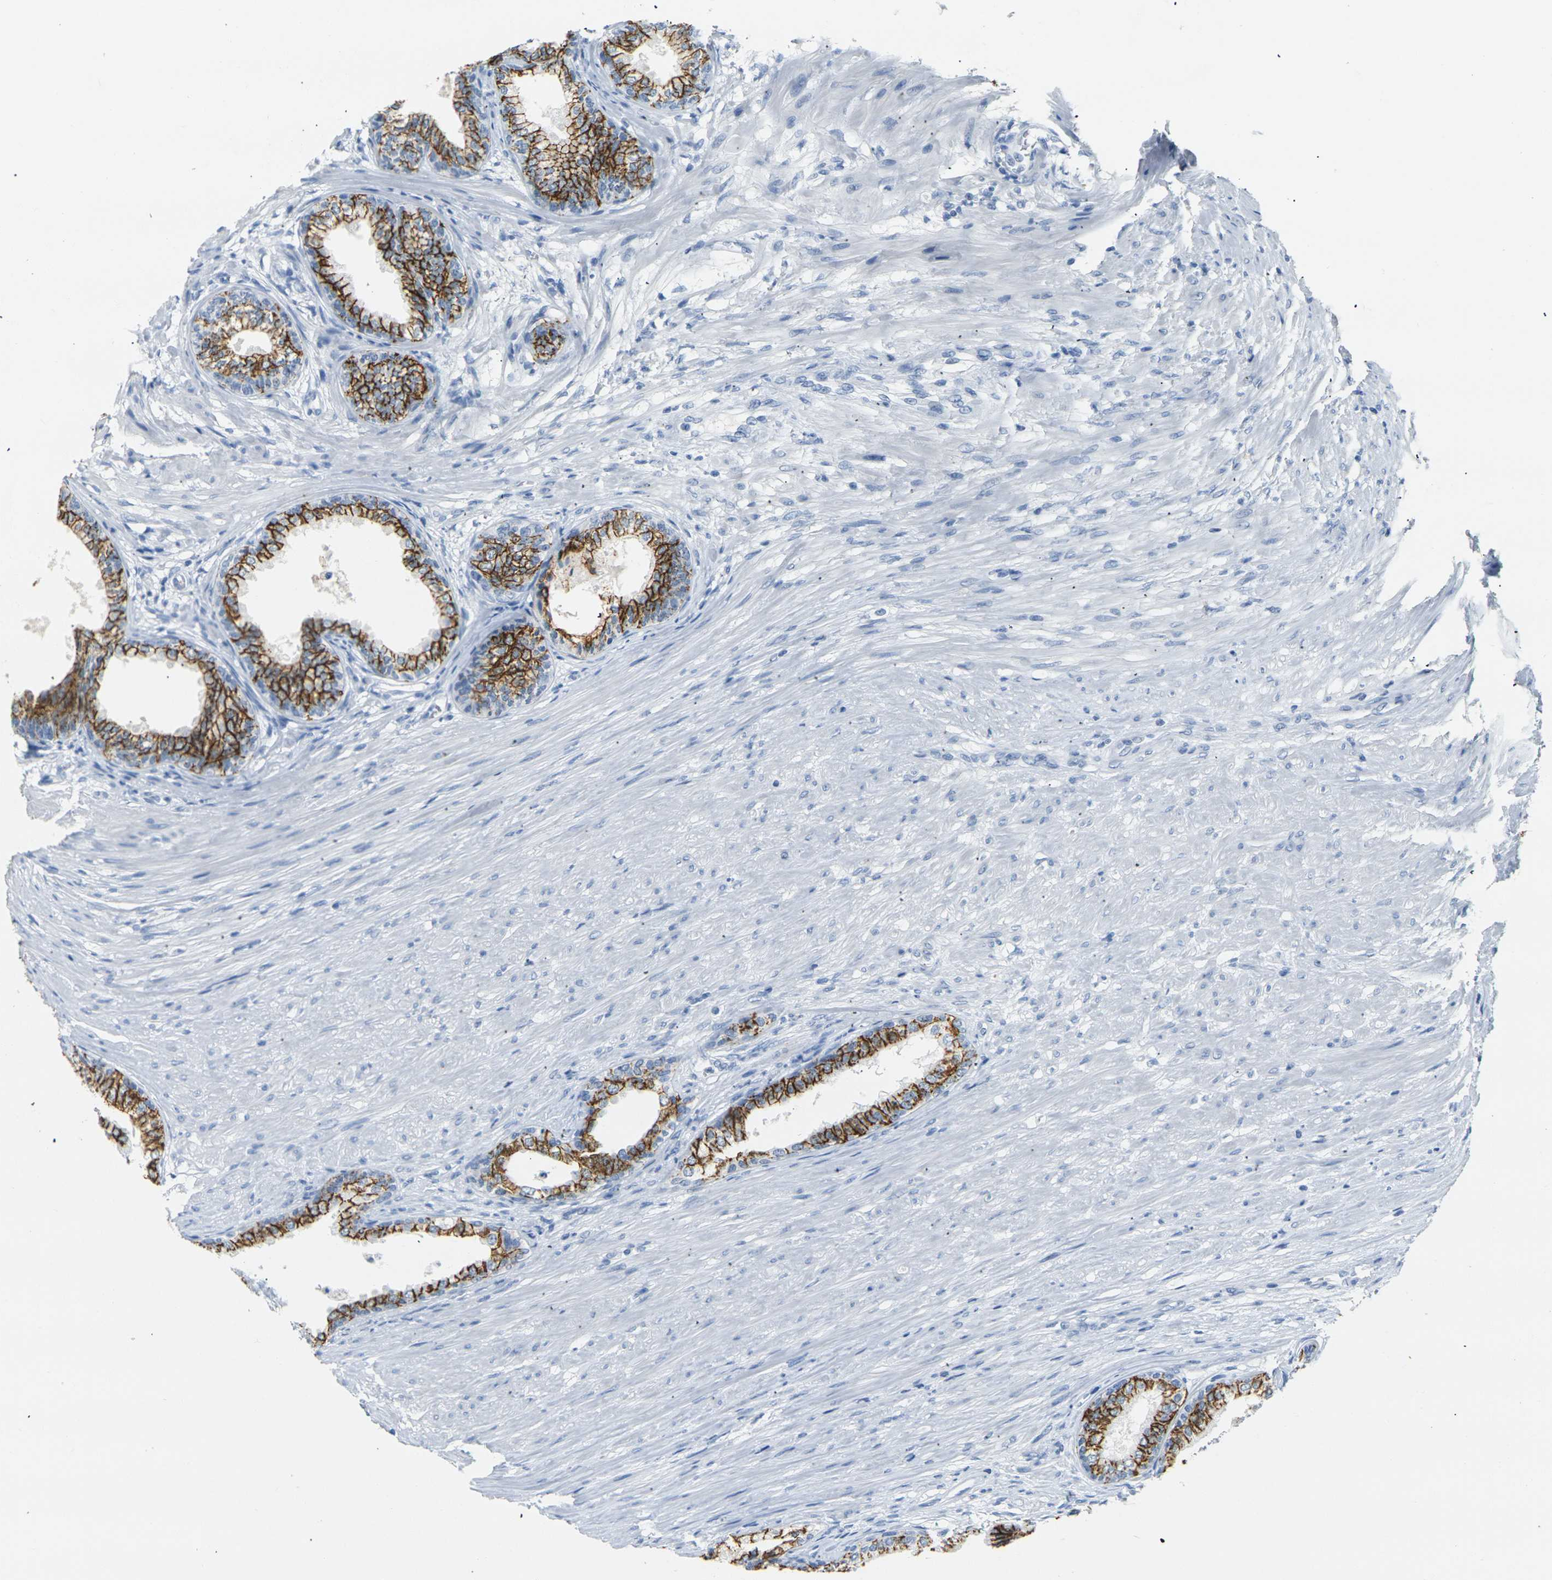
{"staining": {"intensity": "strong", "quantity": ">75%", "location": "cytoplasmic/membranous"}, "tissue": "prostate", "cell_type": "Glandular cells", "image_type": "normal", "snomed": [{"axis": "morphology", "description": "Normal tissue, NOS"}, {"axis": "topography", "description": "Prostate"}], "caption": "Prostate stained with a brown dye shows strong cytoplasmic/membranous positive expression in about >75% of glandular cells.", "gene": "CLDN7", "patient": {"sex": "male", "age": 76}}